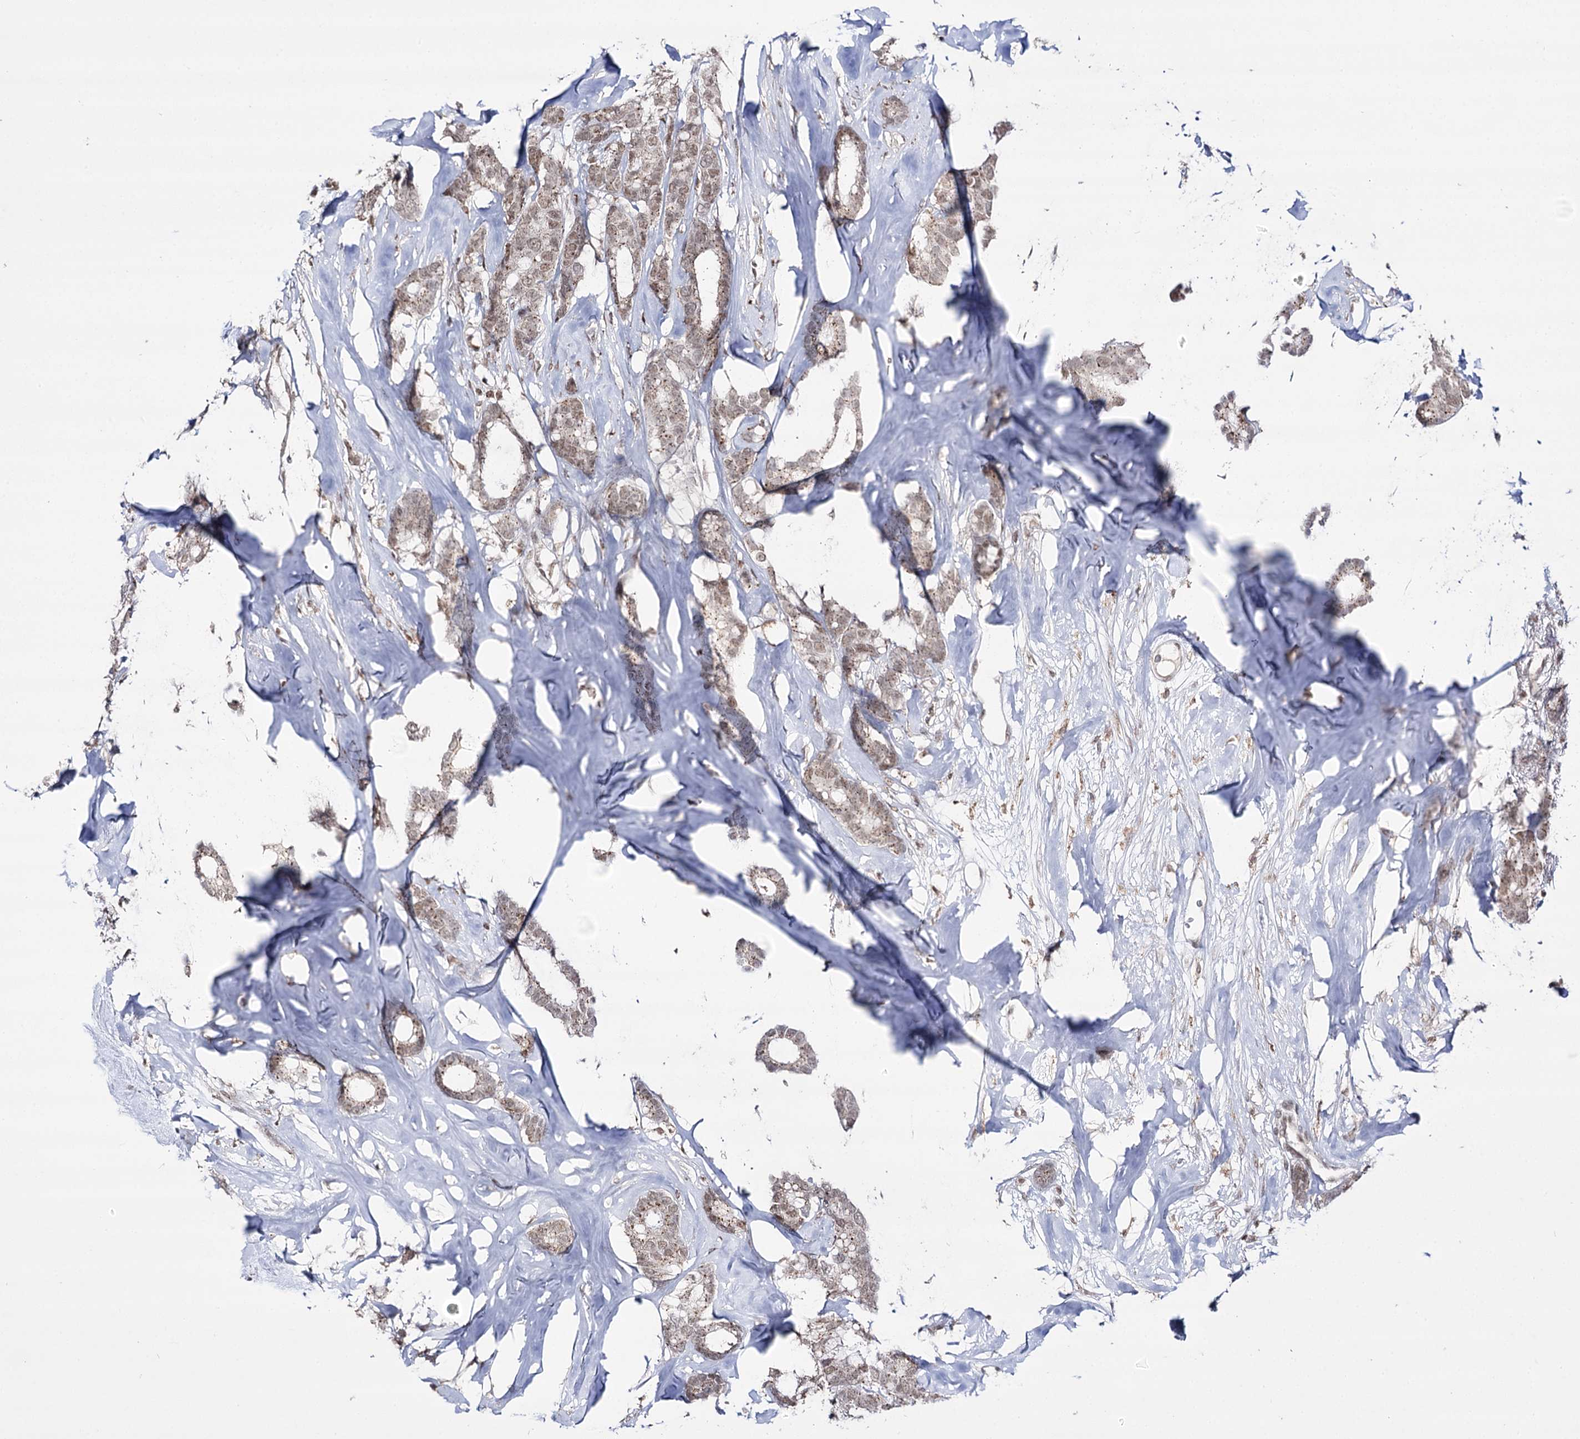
{"staining": {"intensity": "weak", "quantity": ">75%", "location": "cytoplasmic/membranous,nuclear"}, "tissue": "breast cancer", "cell_type": "Tumor cells", "image_type": "cancer", "snomed": [{"axis": "morphology", "description": "Duct carcinoma"}, {"axis": "topography", "description": "Breast"}], "caption": "Protein analysis of breast invasive ductal carcinoma tissue exhibits weak cytoplasmic/membranous and nuclear expression in approximately >75% of tumor cells.", "gene": "VGLL4", "patient": {"sex": "female", "age": 87}}